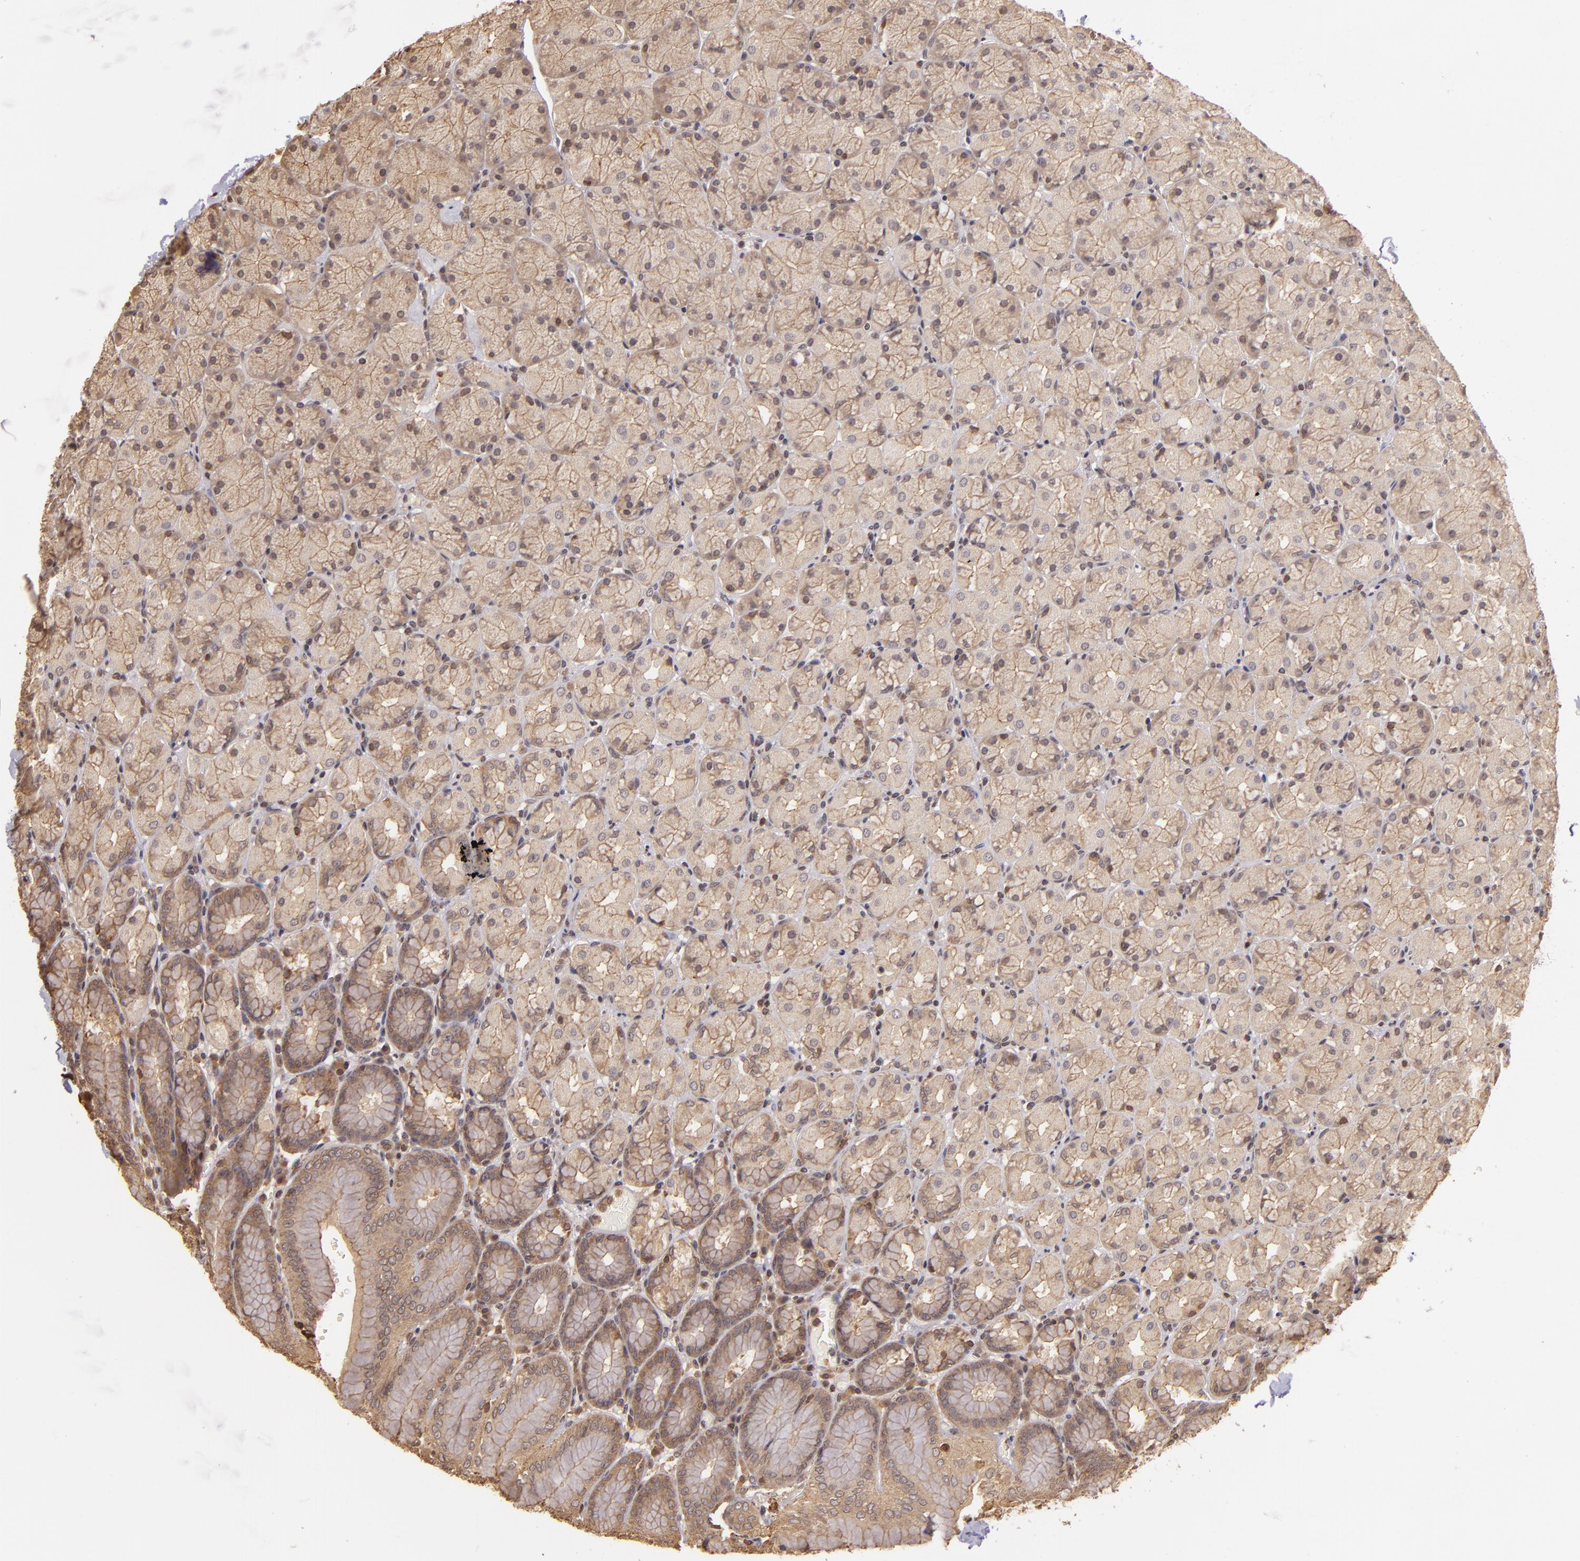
{"staining": {"intensity": "weak", "quantity": "25%-75%", "location": "cytoplasmic/membranous,nuclear"}, "tissue": "stomach", "cell_type": "Glandular cells", "image_type": "normal", "snomed": [{"axis": "morphology", "description": "Normal tissue, NOS"}, {"axis": "topography", "description": "Stomach, upper"}, {"axis": "topography", "description": "Stomach"}], "caption": "Protein analysis of normal stomach shows weak cytoplasmic/membranous,nuclear expression in approximately 25%-75% of glandular cells. (DAB IHC, brown staining for protein, blue staining for nuclei).", "gene": "ARPC2", "patient": {"sex": "male", "age": 76}}